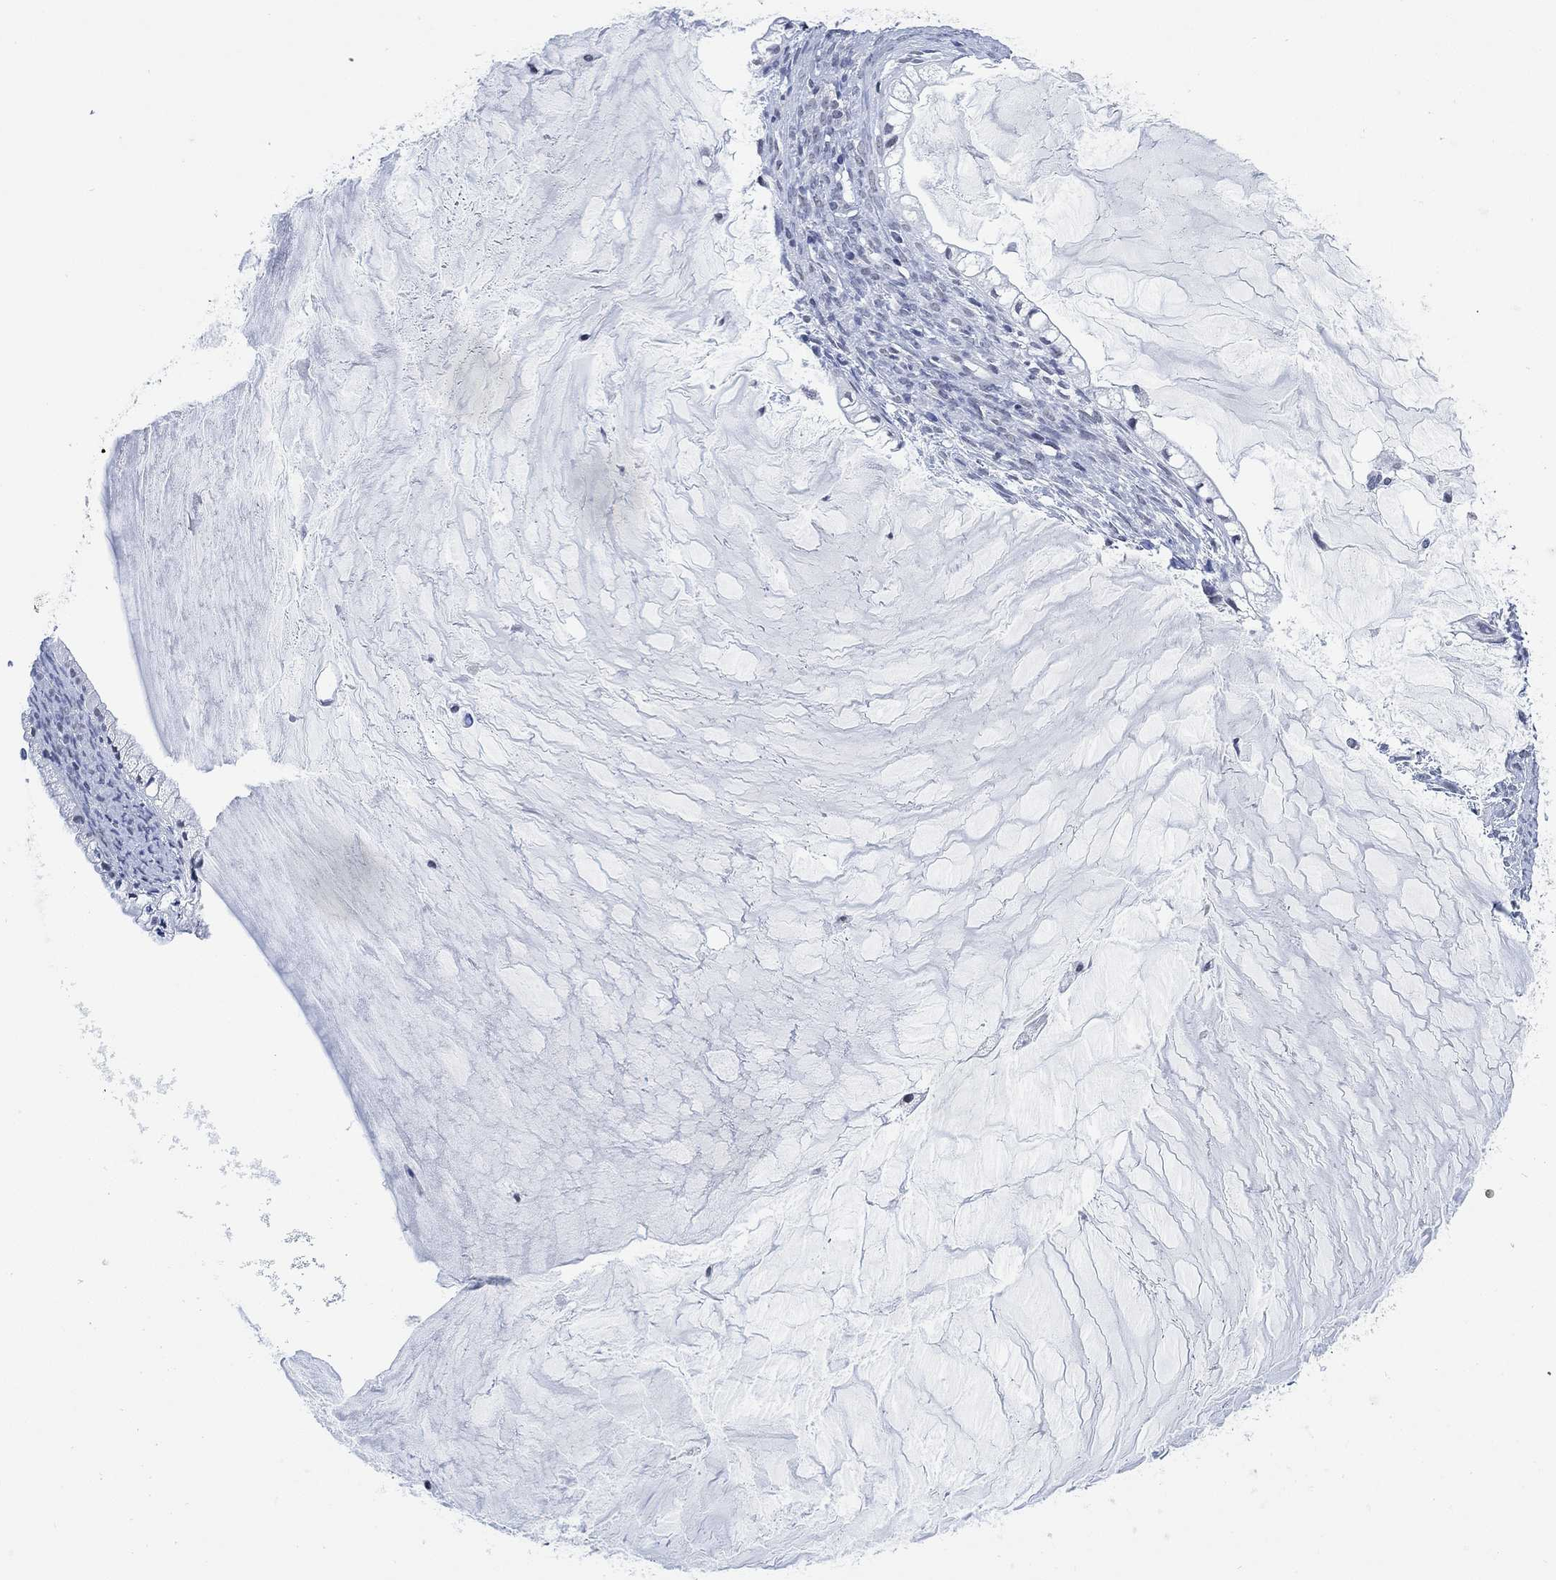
{"staining": {"intensity": "negative", "quantity": "none", "location": "none"}, "tissue": "ovarian cancer", "cell_type": "Tumor cells", "image_type": "cancer", "snomed": [{"axis": "morphology", "description": "Cystadenocarcinoma, mucinous, NOS"}, {"axis": "topography", "description": "Ovary"}], "caption": "Immunohistochemistry of human ovarian cancer exhibits no positivity in tumor cells.", "gene": "PPP1R17", "patient": {"sex": "female", "age": 57}}